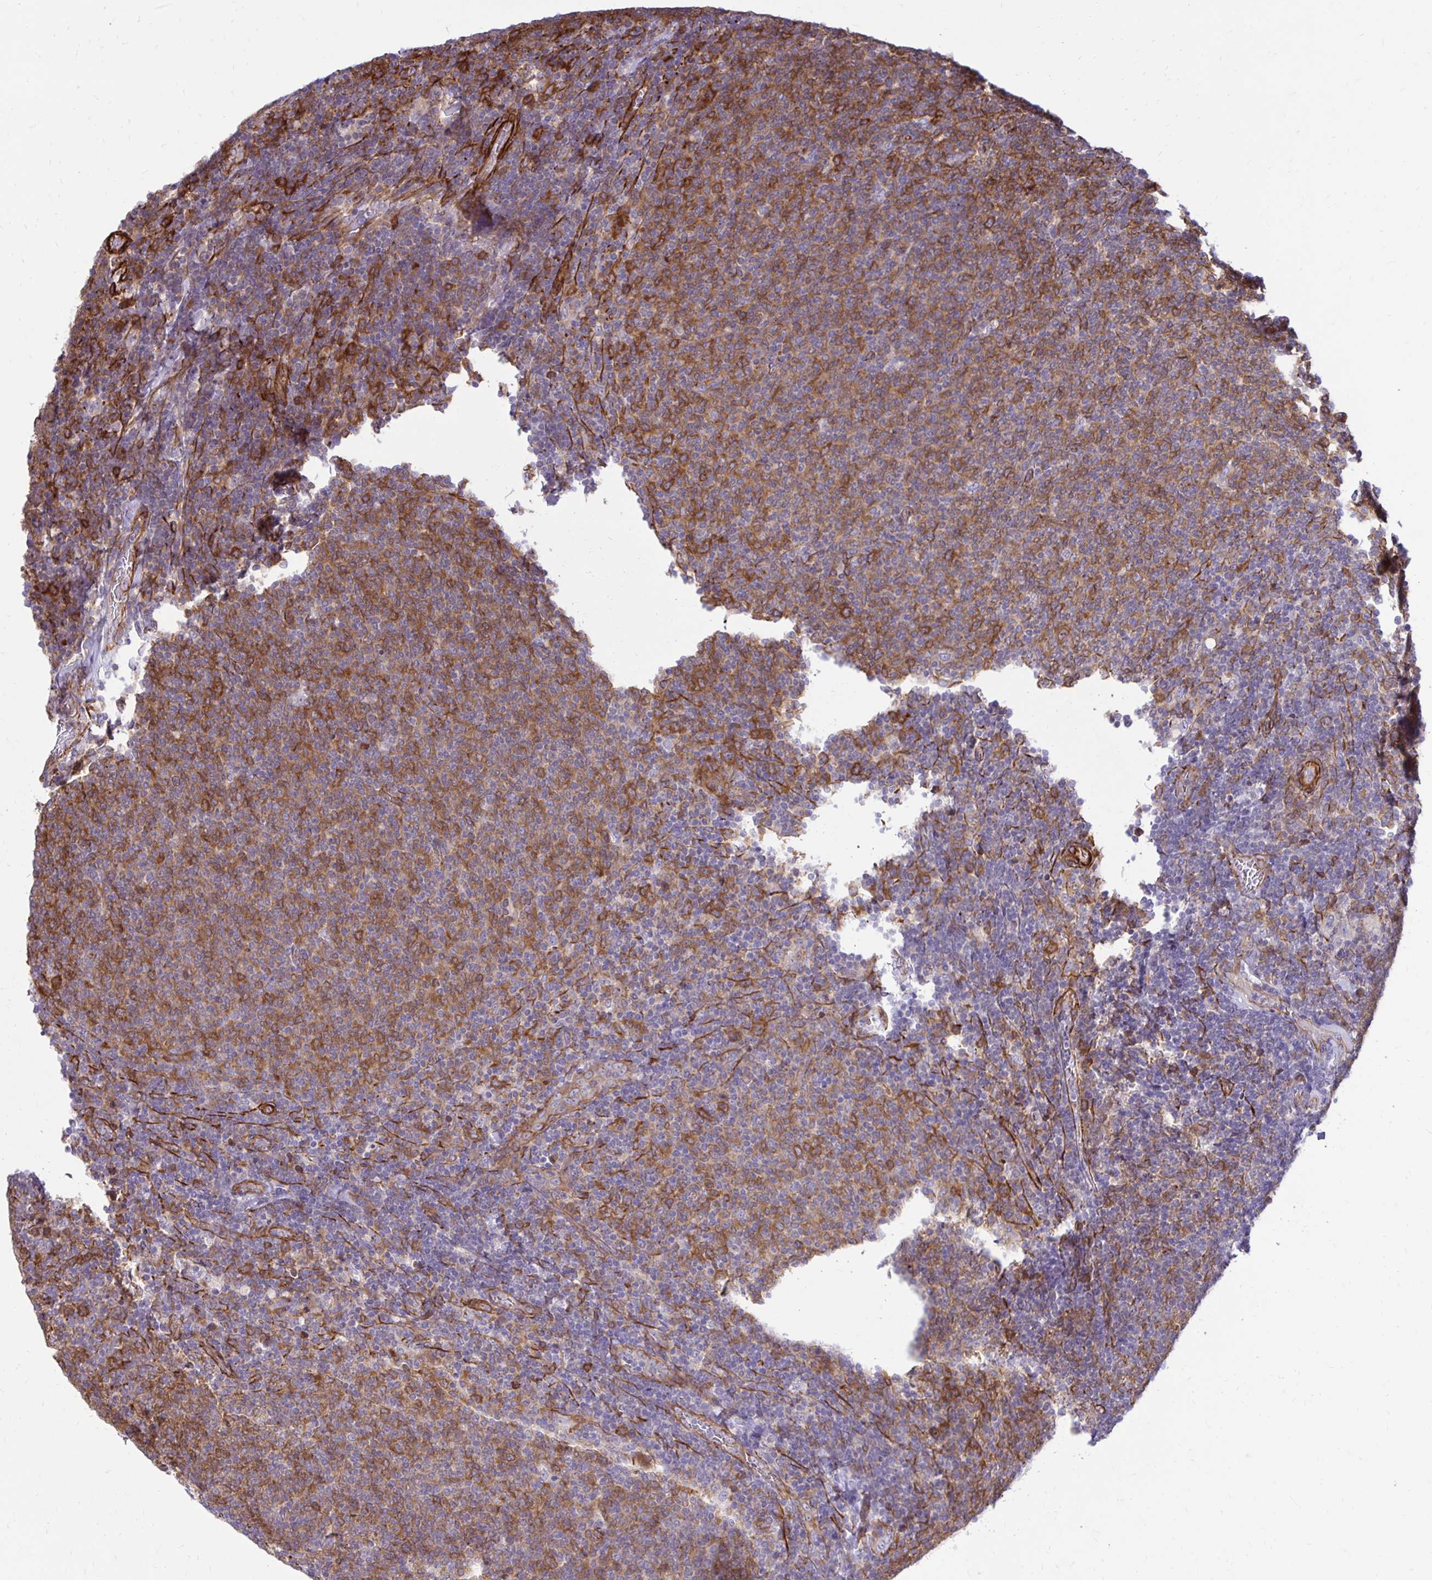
{"staining": {"intensity": "moderate", "quantity": ">75%", "location": "cytoplasmic/membranous"}, "tissue": "lymphoma", "cell_type": "Tumor cells", "image_type": "cancer", "snomed": [{"axis": "morphology", "description": "Malignant lymphoma, non-Hodgkin's type, Low grade"}, {"axis": "topography", "description": "Lymph node"}], "caption": "About >75% of tumor cells in lymphoma reveal moderate cytoplasmic/membranous protein expression as visualized by brown immunohistochemical staining.", "gene": "CTPS1", "patient": {"sex": "male", "age": 52}}